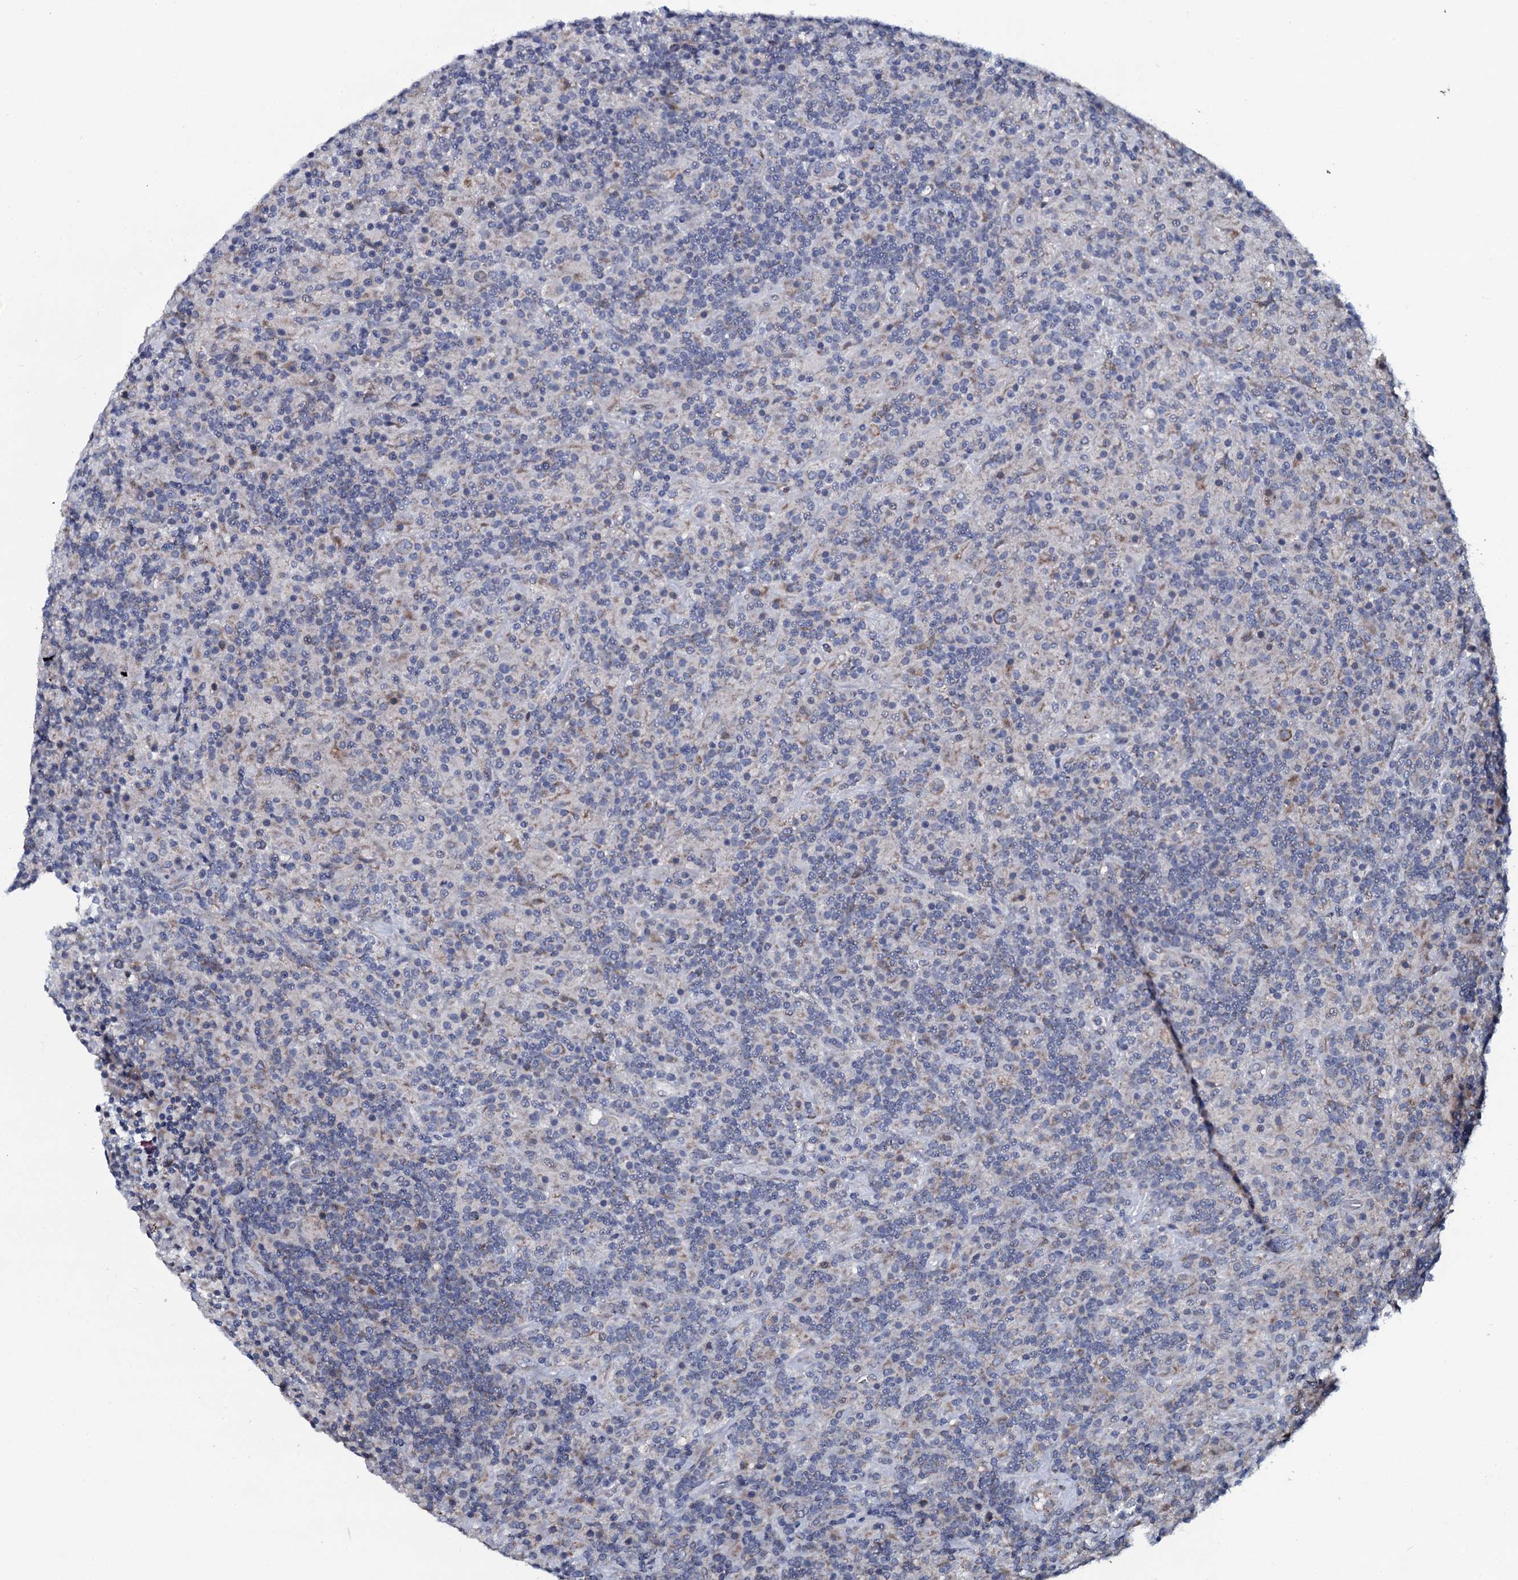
{"staining": {"intensity": "weak", "quantity": "25%-75%", "location": "cytoplasmic/membranous"}, "tissue": "lymphoma", "cell_type": "Tumor cells", "image_type": "cancer", "snomed": [{"axis": "morphology", "description": "Hodgkin's disease, NOS"}, {"axis": "topography", "description": "Lymph node"}], "caption": "Immunohistochemistry (DAB (3,3'-diaminobenzidine)) staining of human Hodgkin's disease shows weak cytoplasmic/membranous protein staining in about 25%-75% of tumor cells.", "gene": "KCTD4", "patient": {"sex": "male", "age": 70}}